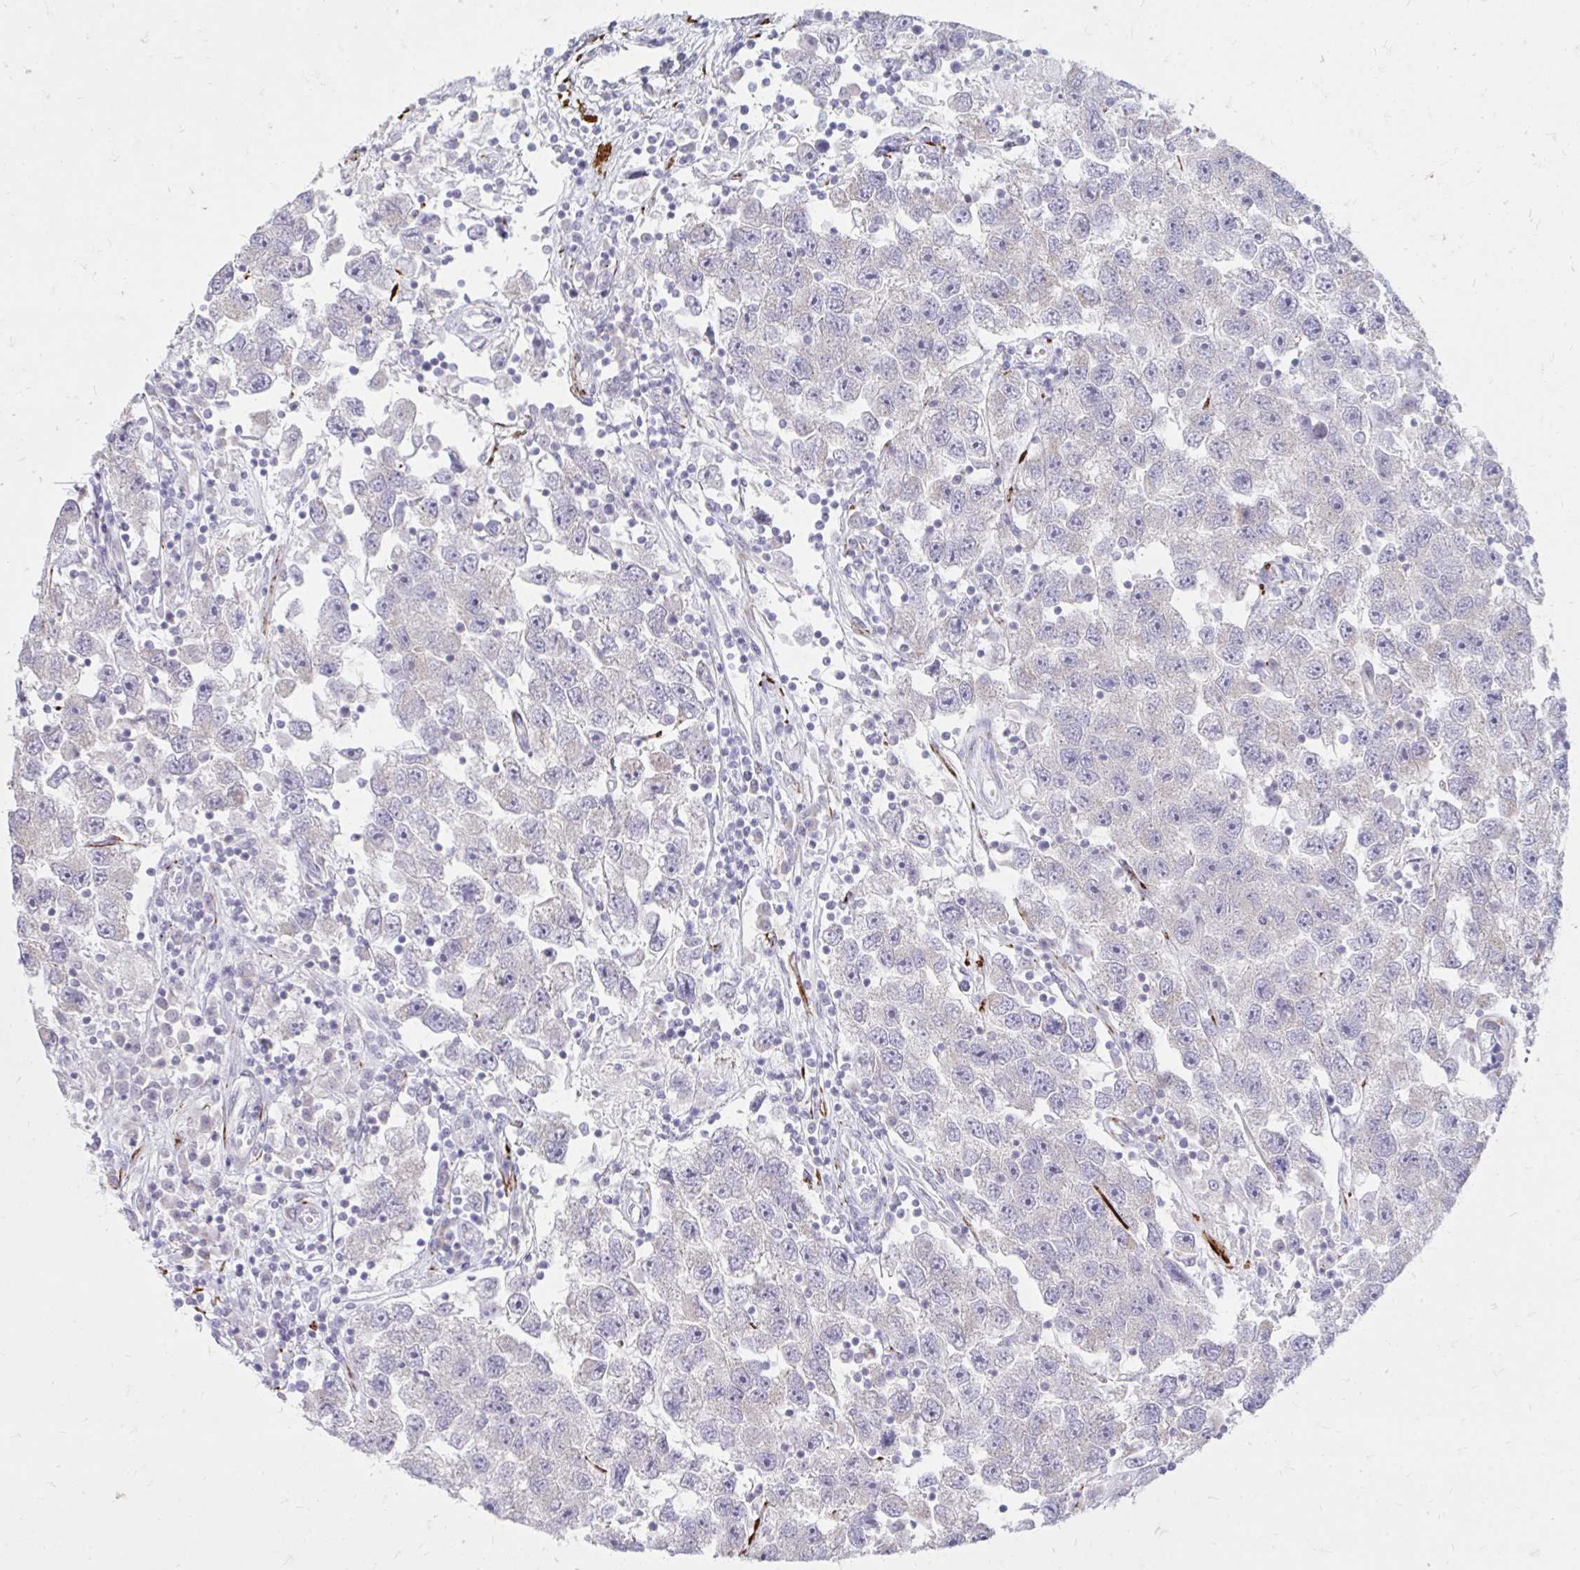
{"staining": {"intensity": "negative", "quantity": "none", "location": "none"}, "tissue": "testis cancer", "cell_type": "Tumor cells", "image_type": "cancer", "snomed": [{"axis": "morphology", "description": "Seminoma, NOS"}, {"axis": "topography", "description": "Testis"}], "caption": "High magnification brightfield microscopy of testis cancer (seminoma) stained with DAB (brown) and counterstained with hematoxylin (blue): tumor cells show no significant positivity. (DAB IHC, high magnification).", "gene": "RAB6B", "patient": {"sex": "male", "age": 26}}